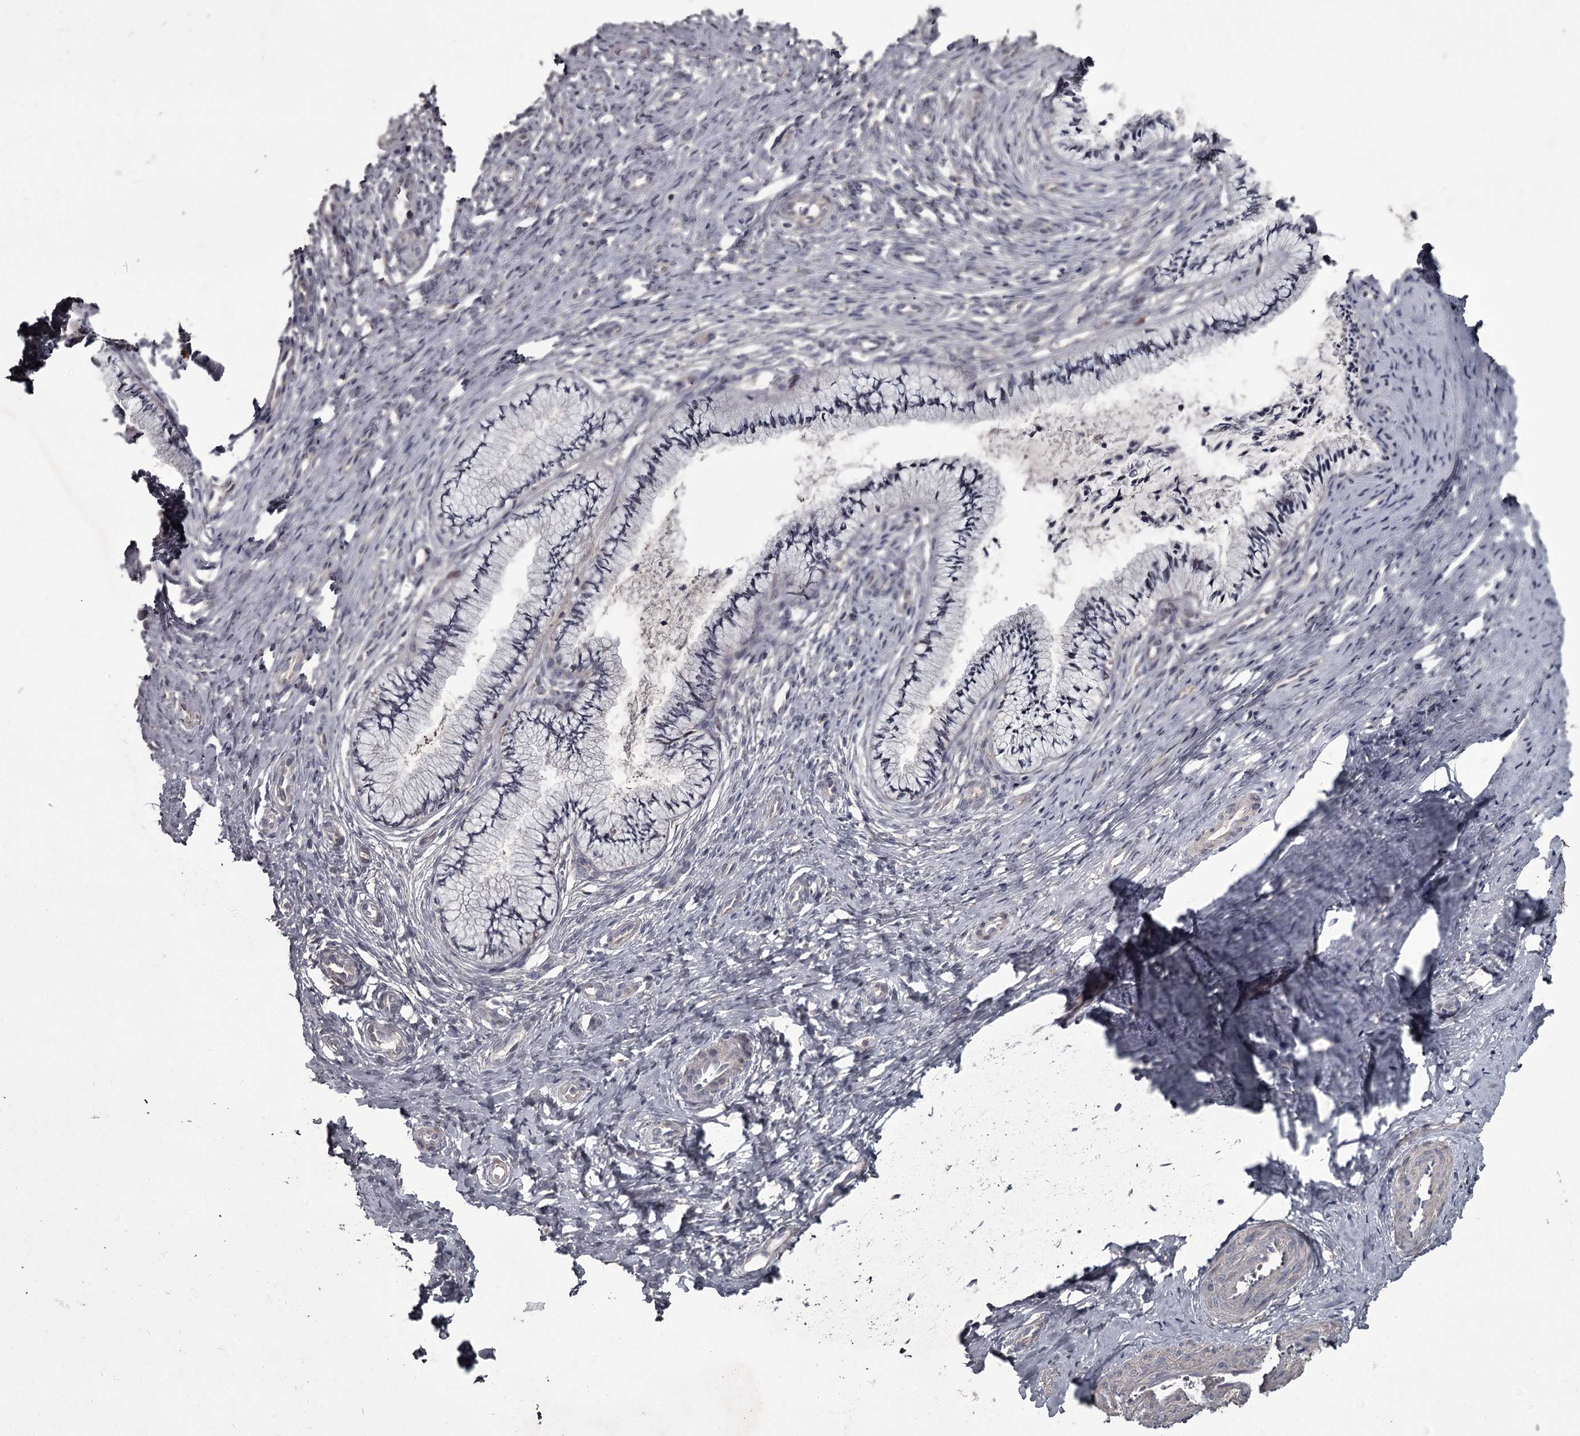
{"staining": {"intensity": "negative", "quantity": "none", "location": "none"}, "tissue": "cervix", "cell_type": "Glandular cells", "image_type": "normal", "snomed": [{"axis": "morphology", "description": "Normal tissue, NOS"}, {"axis": "topography", "description": "Cervix"}], "caption": "Immunohistochemistry histopathology image of benign cervix: human cervix stained with DAB (3,3'-diaminobenzidine) displays no significant protein expression in glandular cells. The staining was performed using DAB to visualize the protein expression in brown, while the nuclei were stained in blue with hematoxylin (Magnification: 20x).", "gene": "FLVCR2", "patient": {"sex": "female", "age": 36}}